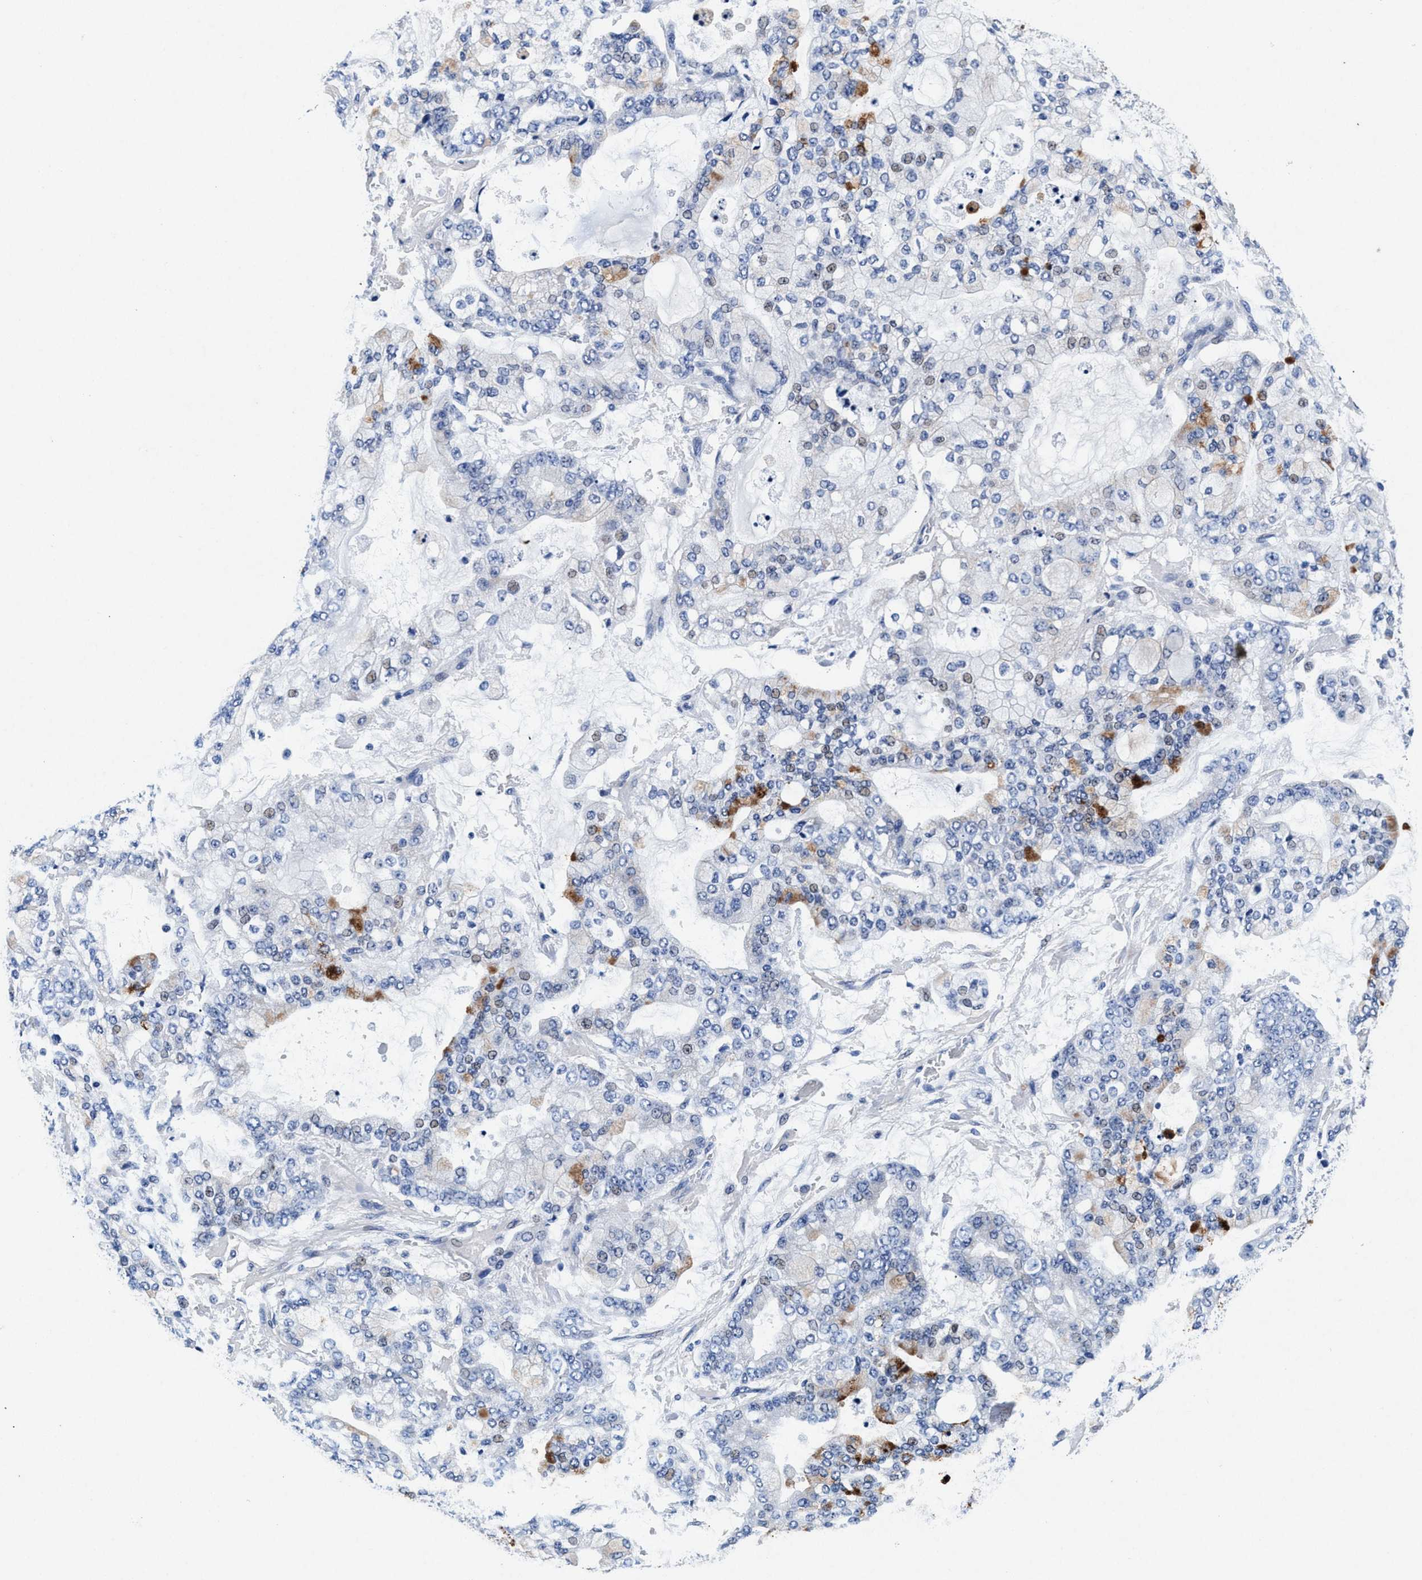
{"staining": {"intensity": "strong", "quantity": "<25%", "location": "cytoplasmic/membranous"}, "tissue": "stomach cancer", "cell_type": "Tumor cells", "image_type": "cancer", "snomed": [{"axis": "morphology", "description": "Normal tissue, NOS"}, {"axis": "morphology", "description": "Adenocarcinoma, NOS"}, {"axis": "topography", "description": "Stomach, upper"}, {"axis": "topography", "description": "Stomach"}], "caption": "High-magnification brightfield microscopy of stomach cancer (adenocarcinoma) stained with DAB (3,3'-diaminobenzidine) (brown) and counterstained with hematoxylin (blue). tumor cells exhibit strong cytoplasmic/membranous expression is present in approximately<25% of cells. (DAB (3,3'-diaminobenzidine) IHC, brown staining for protein, blue staining for nuclei).", "gene": "SLC8A1", "patient": {"sex": "male", "age": 76}}